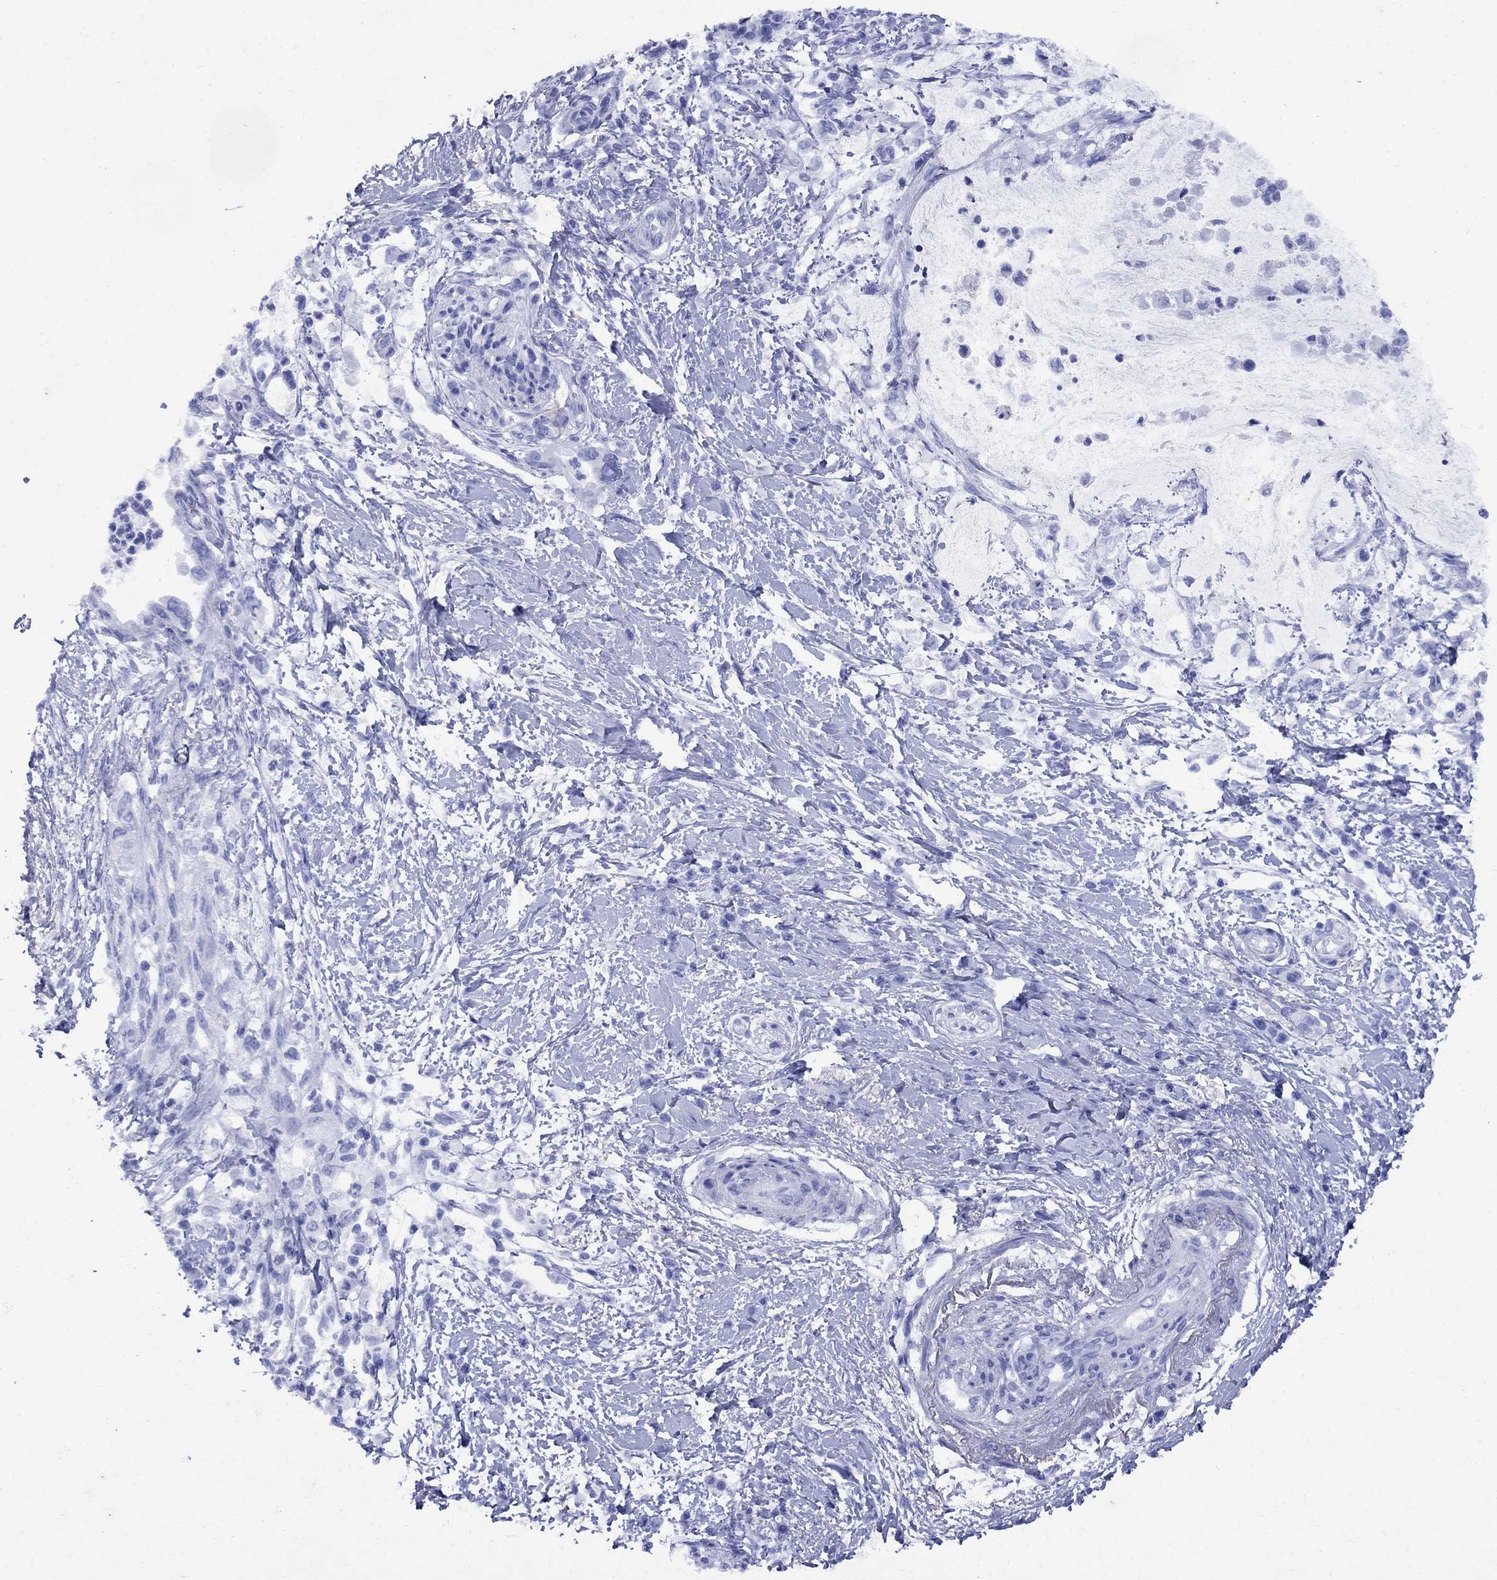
{"staining": {"intensity": "negative", "quantity": "none", "location": "none"}, "tissue": "pancreatic cancer", "cell_type": "Tumor cells", "image_type": "cancer", "snomed": [{"axis": "morphology", "description": "Normal tissue, NOS"}, {"axis": "morphology", "description": "Adenocarcinoma, NOS"}, {"axis": "topography", "description": "Pancreas"}, {"axis": "topography", "description": "Duodenum"}], "caption": "Human adenocarcinoma (pancreatic) stained for a protein using immunohistochemistry exhibits no expression in tumor cells.", "gene": "CD1A", "patient": {"sex": "female", "age": 60}}